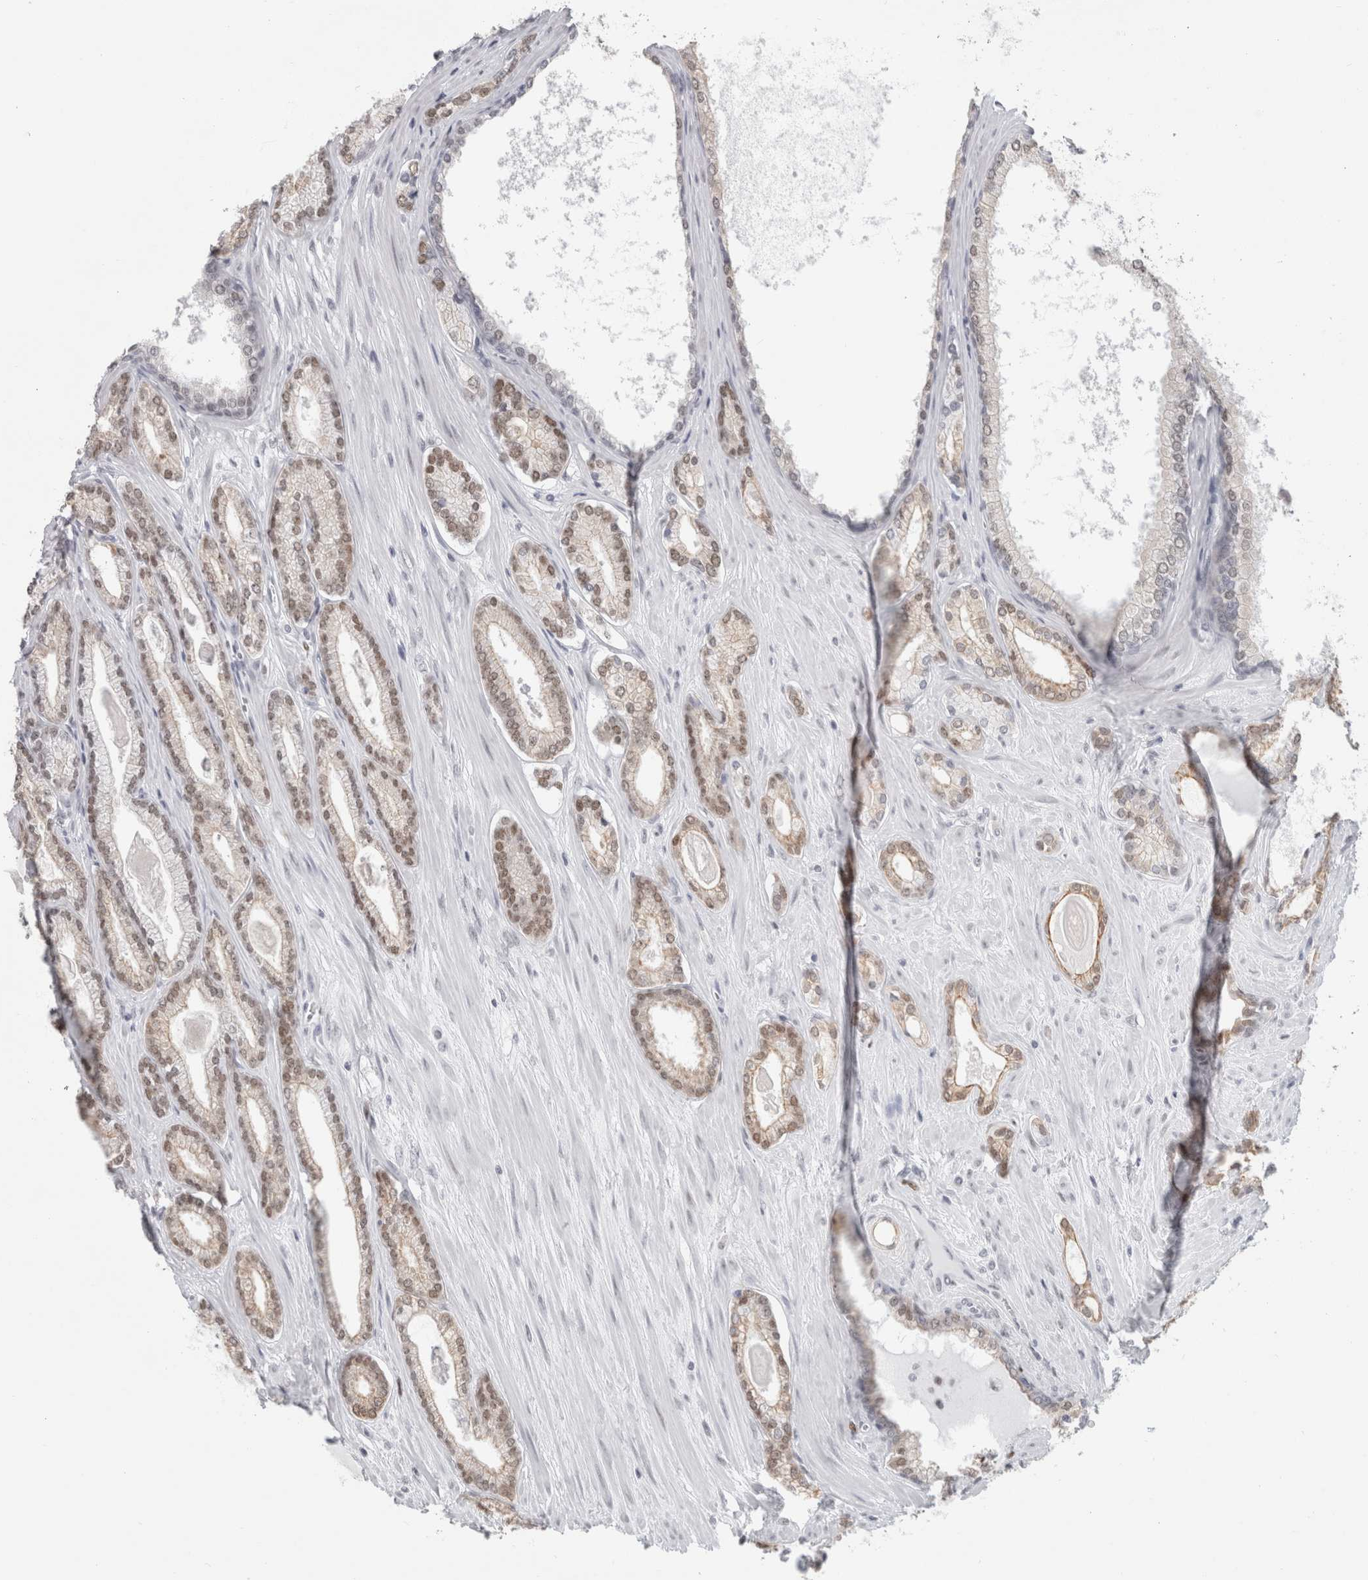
{"staining": {"intensity": "moderate", "quantity": ">75%", "location": "nuclear"}, "tissue": "prostate cancer", "cell_type": "Tumor cells", "image_type": "cancer", "snomed": [{"axis": "morphology", "description": "Adenocarcinoma, Low grade"}, {"axis": "topography", "description": "Prostate"}], "caption": "Human prostate cancer (adenocarcinoma (low-grade)) stained with a brown dye displays moderate nuclear positive positivity in approximately >75% of tumor cells.", "gene": "SMARCC1", "patient": {"sex": "male", "age": 70}}